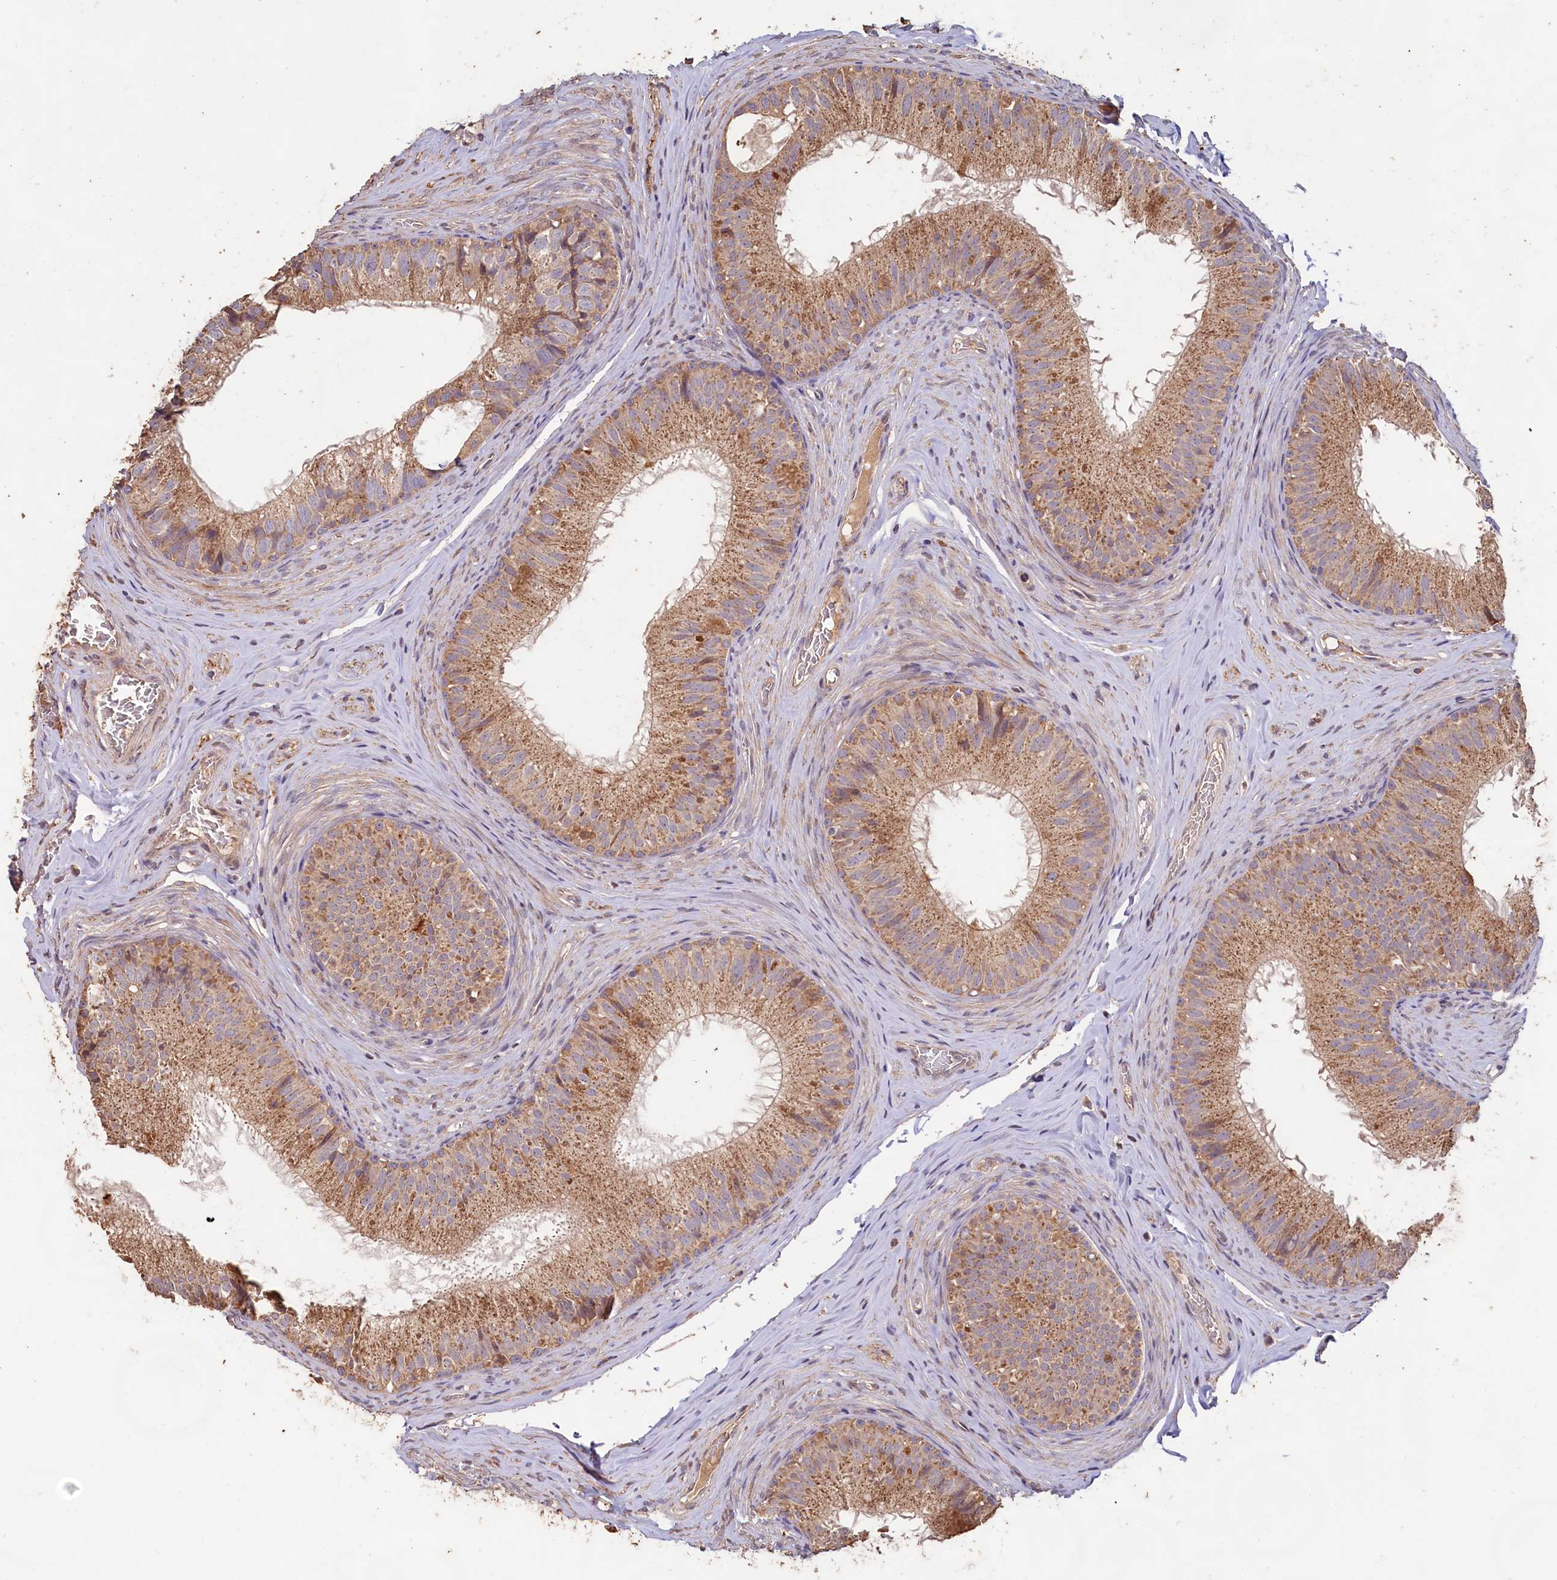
{"staining": {"intensity": "moderate", "quantity": ">75%", "location": "cytoplasmic/membranous"}, "tissue": "epididymis", "cell_type": "Glandular cells", "image_type": "normal", "snomed": [{"axis": "morphology", "description": "Normal tissue, NOS"}, {"axis": "topography", "description": "Epididymis"}], "caption": "Moderate cytoplasmic/membranous positivity for a protein is appreciated in about >75% of glandular cells of normal epididymis using immunohistochemistry (IHC).", "gene": "FUNDC1", "patient": {"sex": "male", "age": 34}}